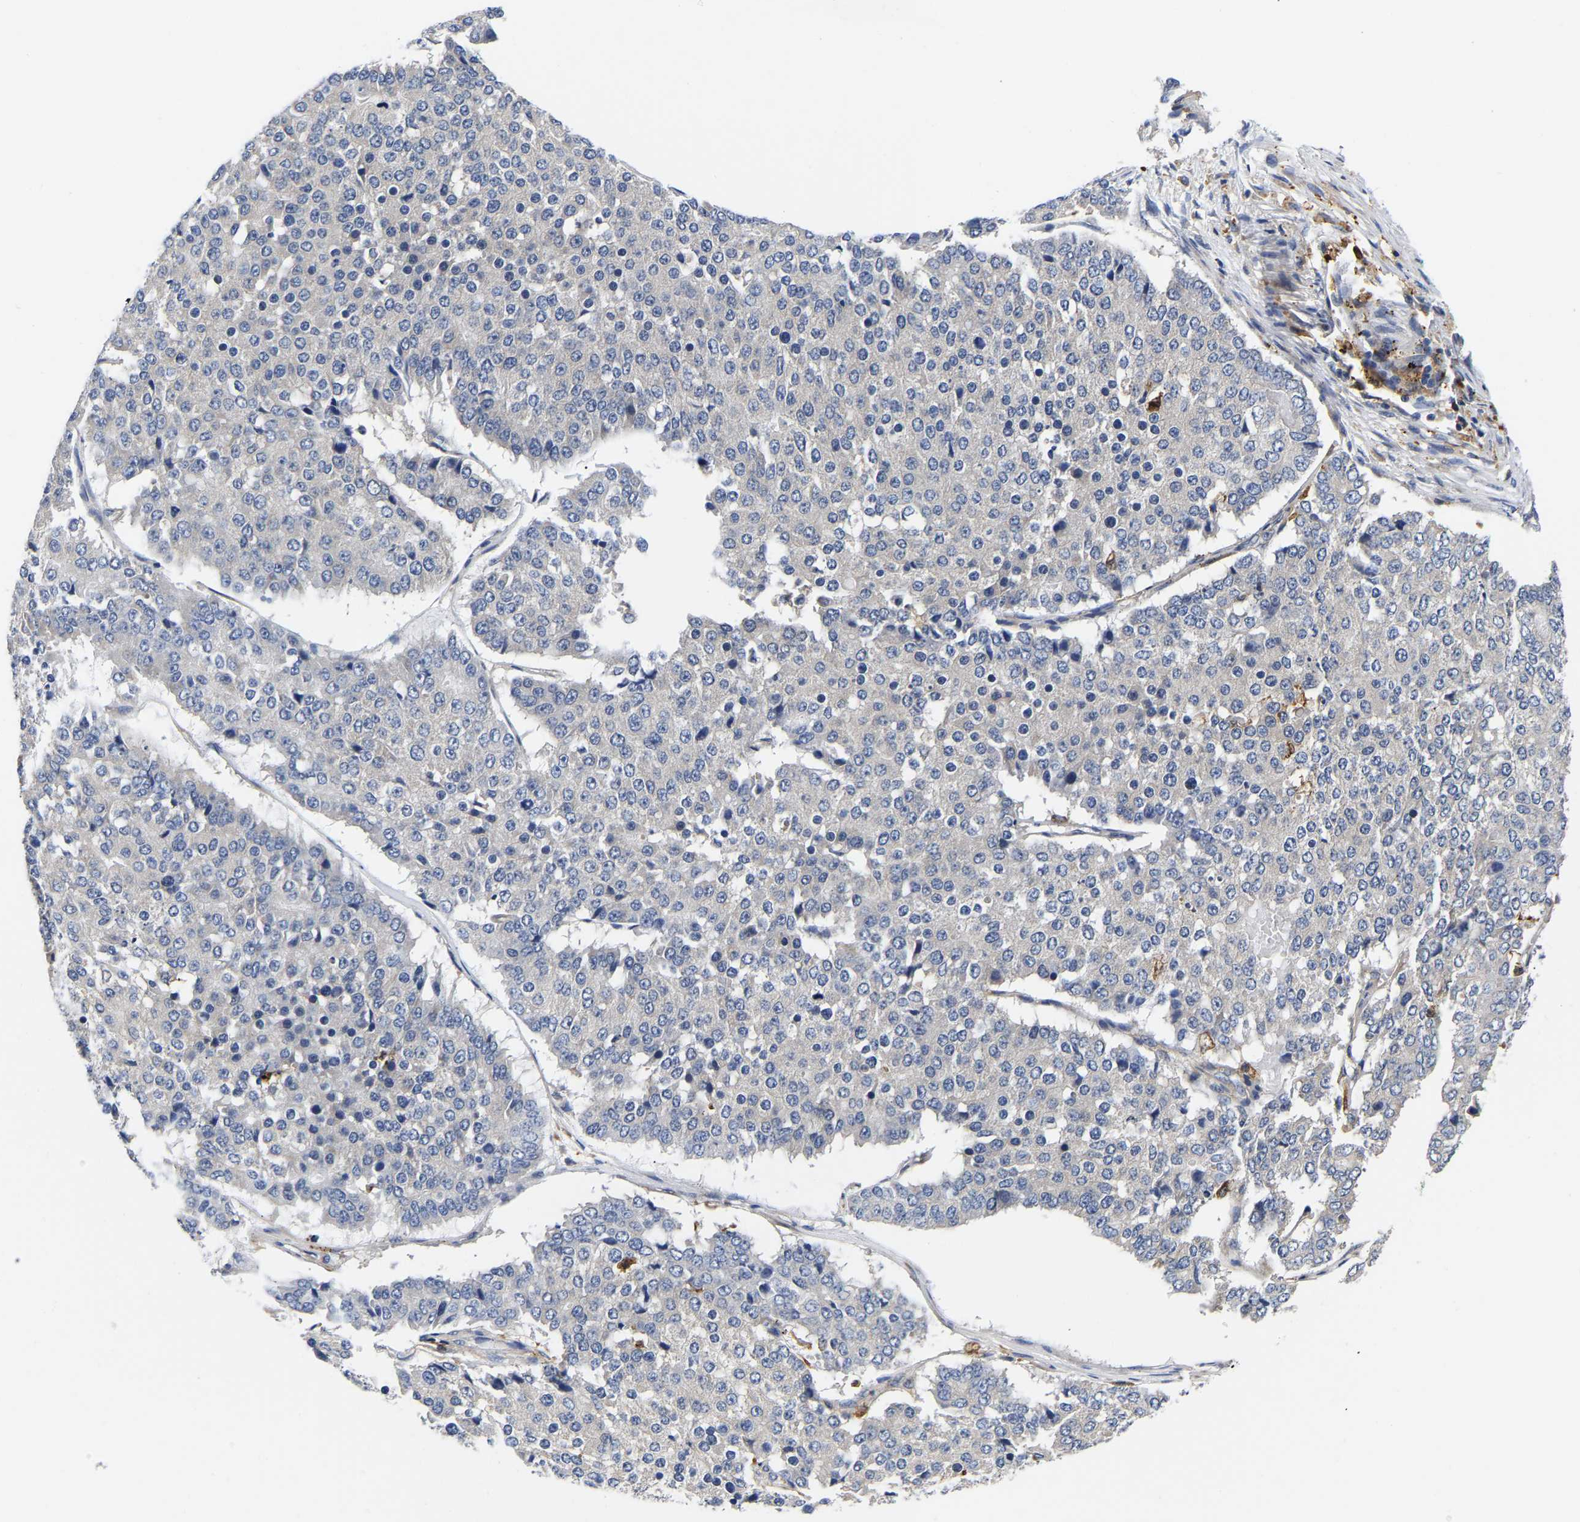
{"staining": {"intensity": "negative", "quantity": "none", "location": "none"}, "tissue": "pancreatic cancer", "cell_type": "Tumor cells", "image_type": "cancer", "snomed": [{"axis": "morphology", "description": "Adenocarcinoma, NOS"}, {"axis": "topography", "description": "Pancreas"}], "caption": "DAB (3,3'-diaminobenzidine) immunohistochemical staining of pancreatic cancer (adenocarcinoma) exhibits no significant expression in tumor cells.", "gene": "CCDC6", "patient": {"sex": "male", "age": 50}}